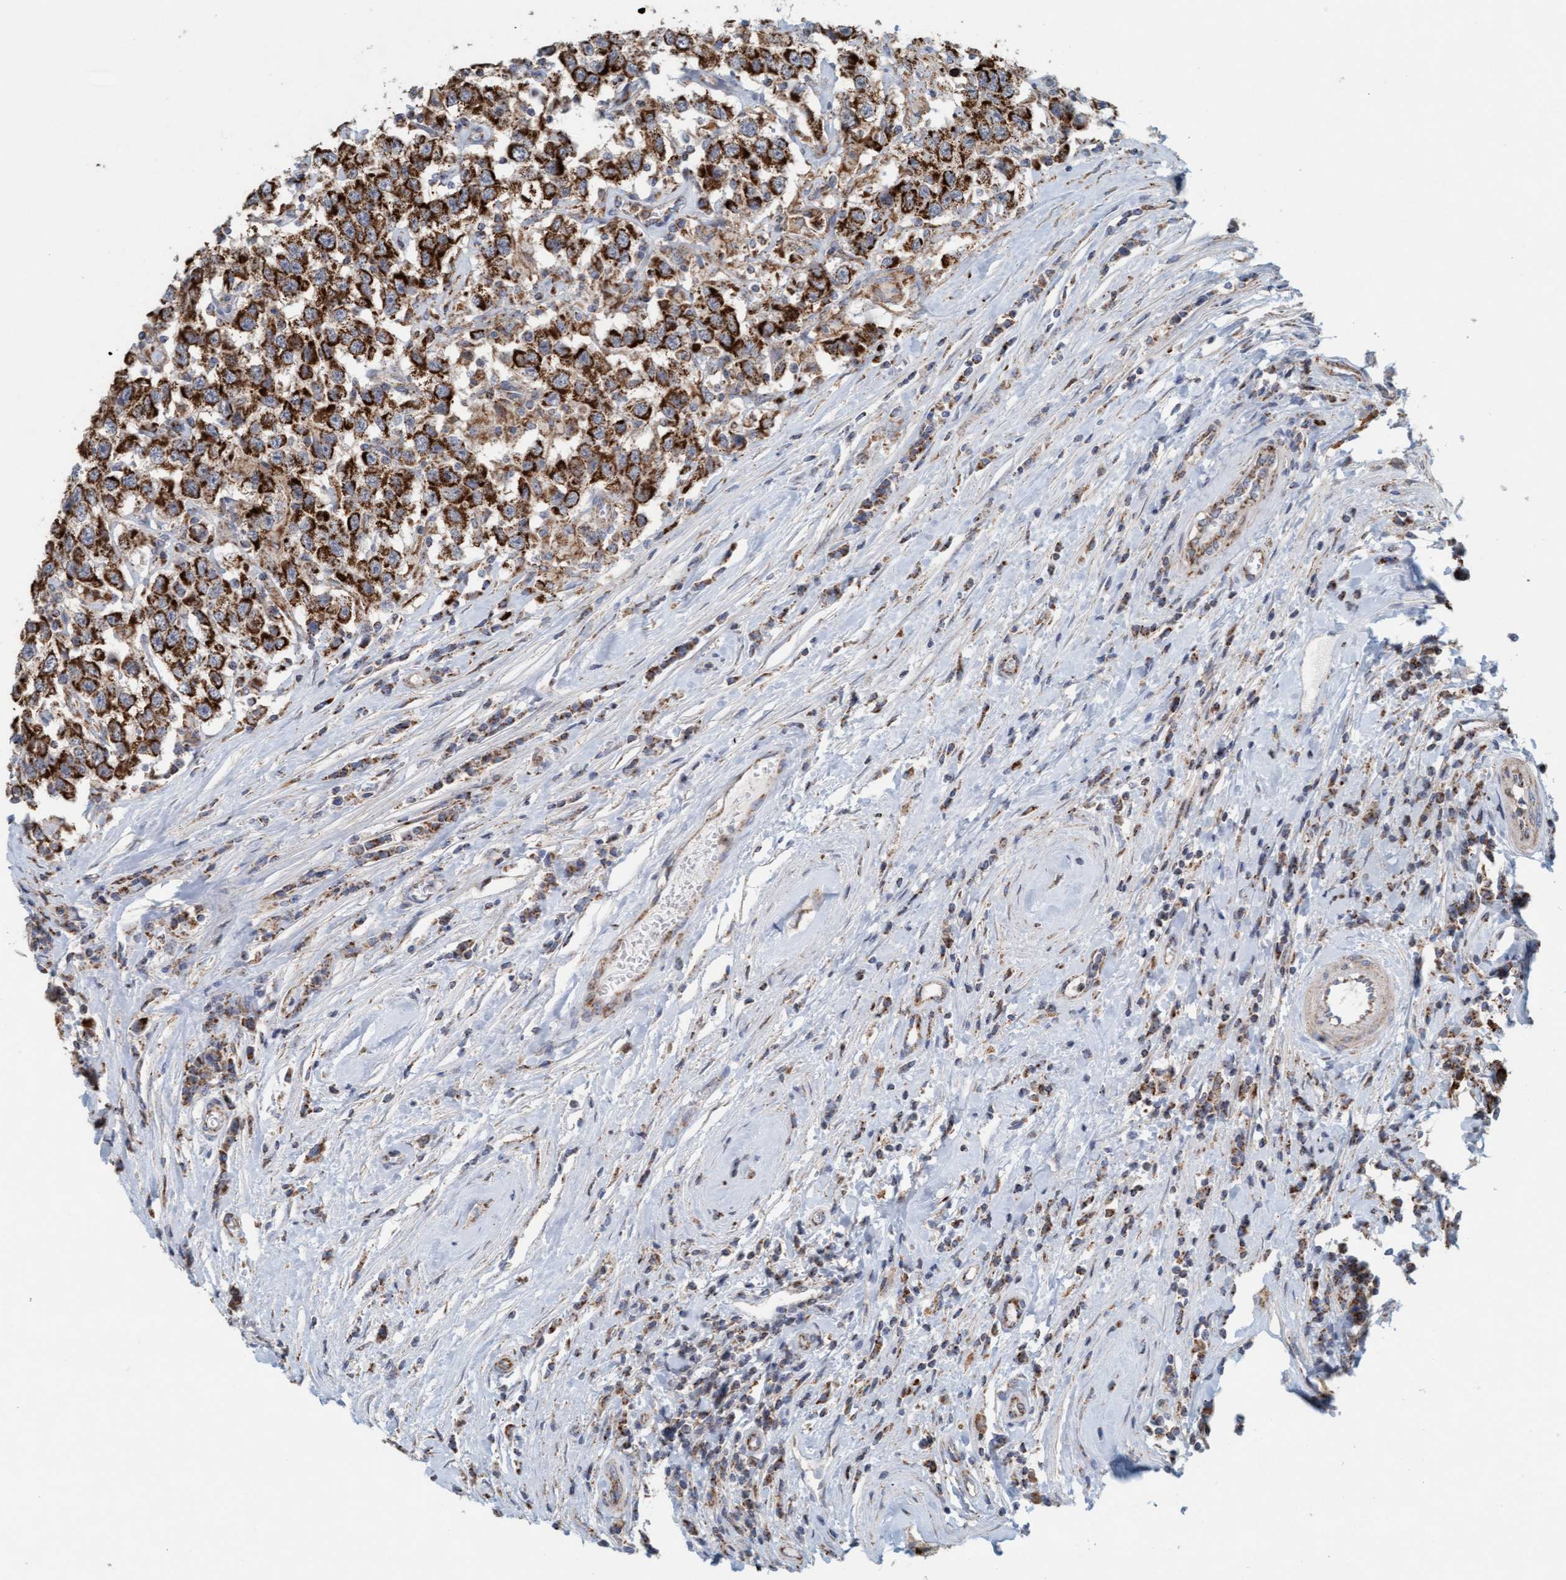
{"staining": {"intensity": "strong", "quantity": ">75%", "location": "cytoplasmic/membranous"}, "tissue": "testis cancer", "cell_type": "Tumor cells", "image_type": "cancer", "snomed": [{"axis": "morphology", "description": "Seminoma, NOS"}, {"axis": "topography", "description": "Testis"}], "caption": "A photomicrograph of testis cancer stained for a protein exhibits strong cytoplasmic/membranous brown staining in tumor cells. The staining was performed using DAB (3,3'-diaminobenzidine), with brown indicating positive protein expression. Nuclei are stained blue with hematoxylin.", "gene": "B9D1", "patient": {"sex": "male", "age": 41}}